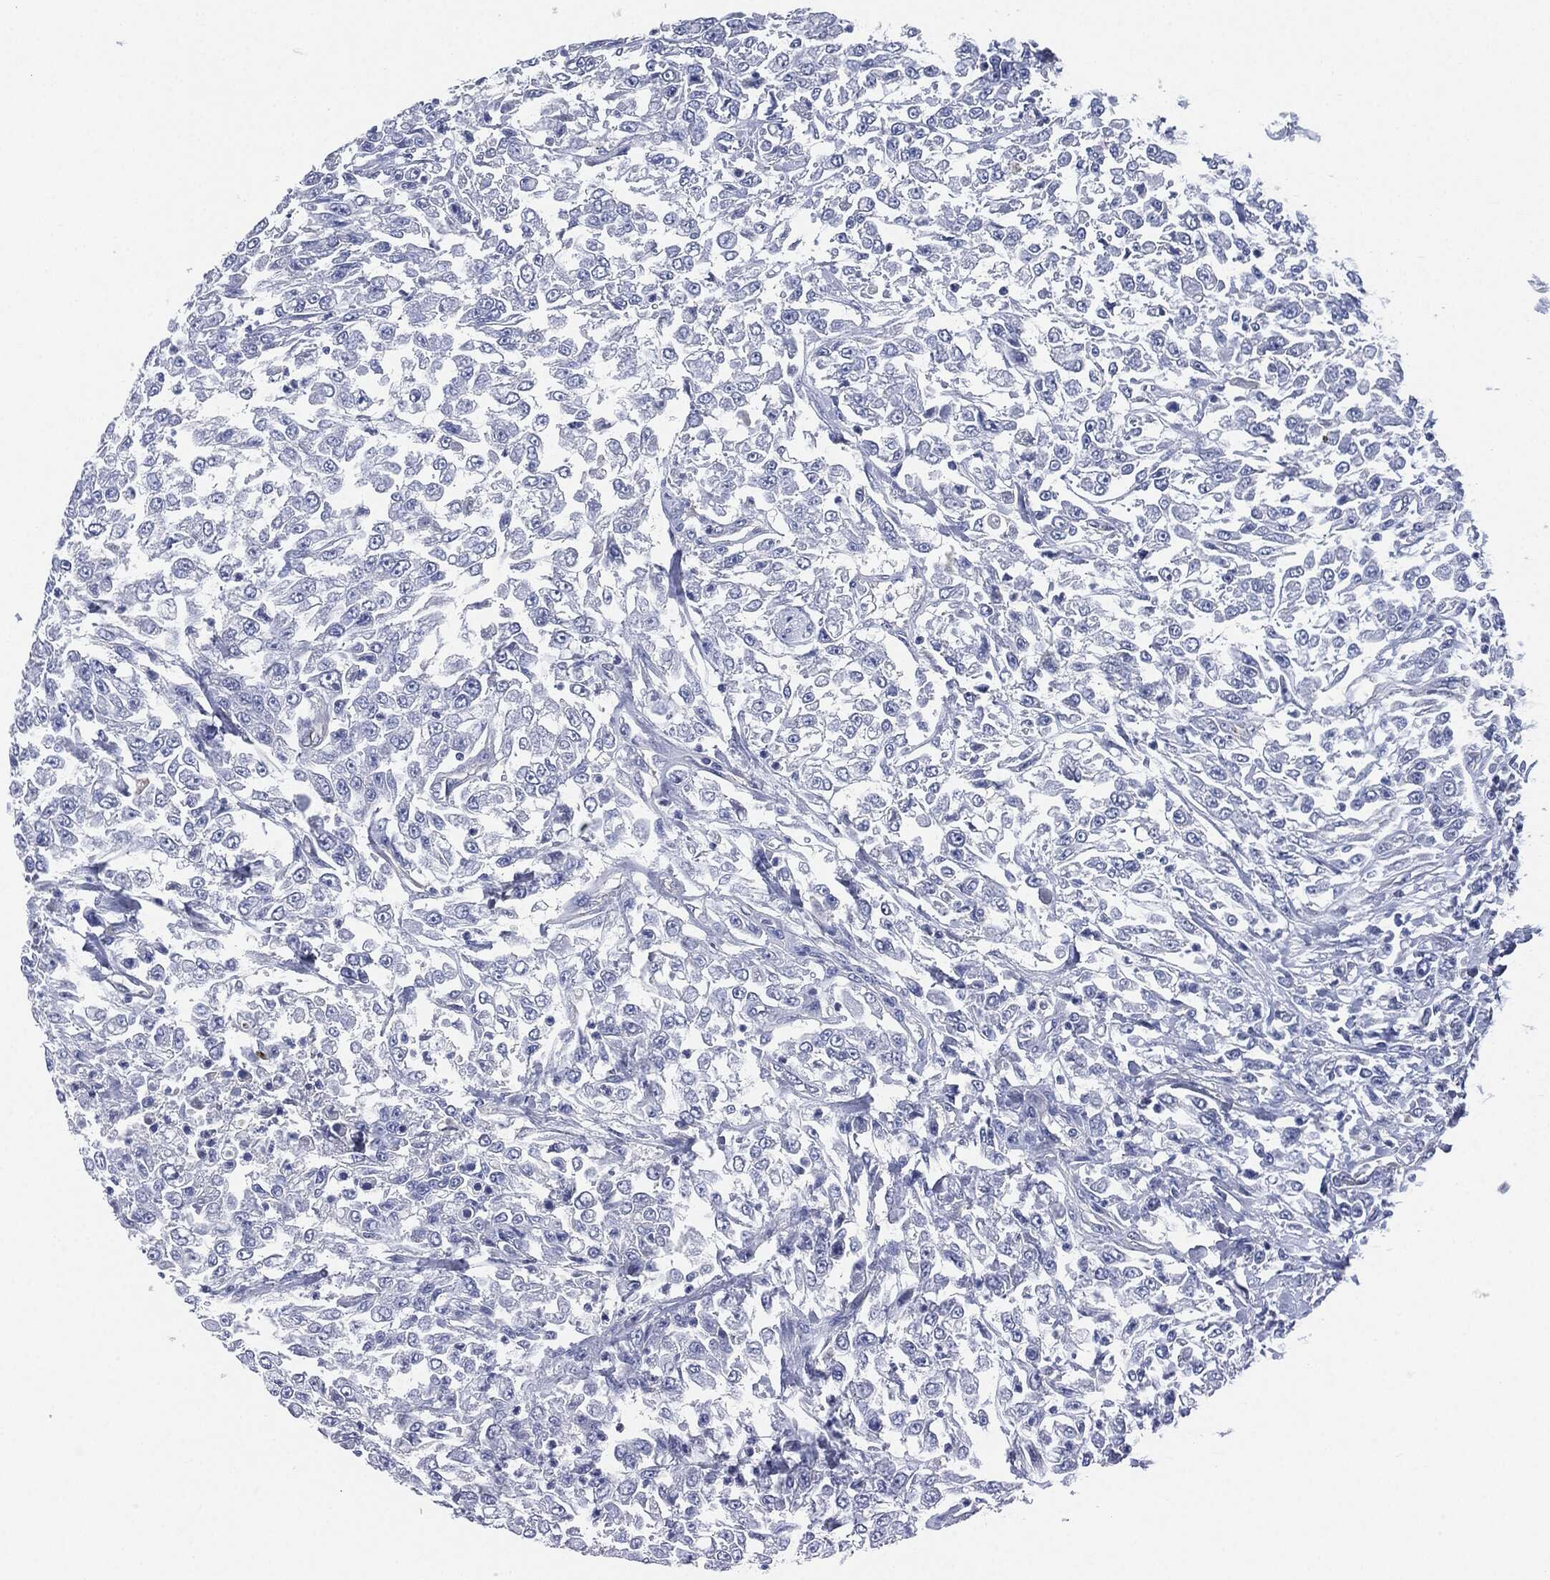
{"staining": {"intensity": "negative", "quantity": "none", "location": "none"}, "tissue": "urothelial cancer", "cell_type": "Tumor cells", "image_type": "cancer", "snomed": [{"axis": "morphology", "description": "Urothelial carcinoma, High grade"}, {"axis": "topography", "description": "Urinary bladder"}], "caption": "There is no significant positivity in tumor cells of urothelial carcinoma (high-grade).", "gene": "SHROOM2", "patient": {"sex": "male", "age": 46}}